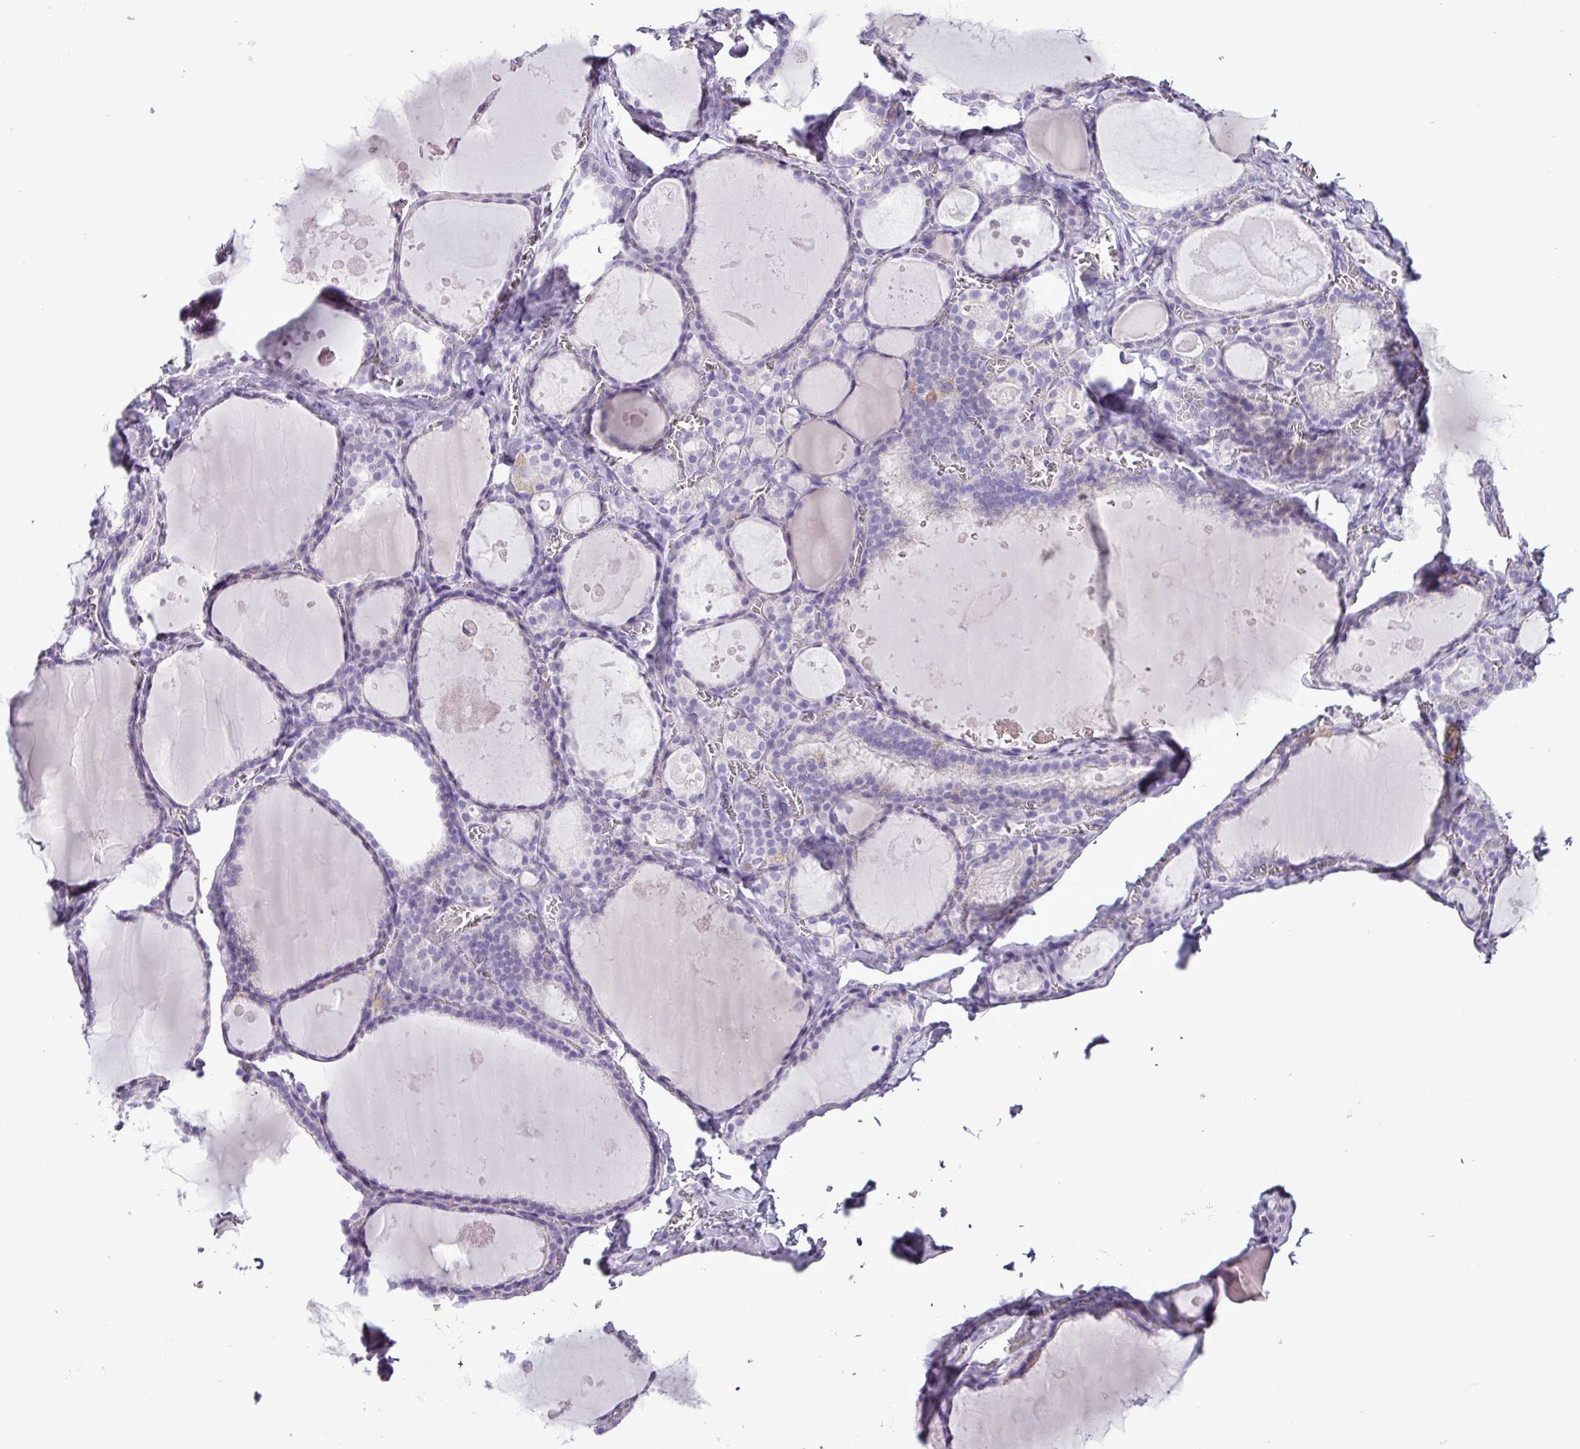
{"staining": {"intensity": "negative", "quantity": "none", "location": "none"}, "tissue": "thyroid gland", "cell_type": "Glandular cells", "image_type": "normal", "snomed": [{"axis": "morphology", "description": "Normal tissue, NOS"}, {"axis": "topography", "description": "Thyroid gland"}], "caption": "IHC of unremarkable human thyroid gland demonstrates no expression in glandular cells. (DAB IHC visualized using brightfield microscopy, high magnification).", "gene": "ALDH3A1", "patient": {"sex": "male", "age": 56}}